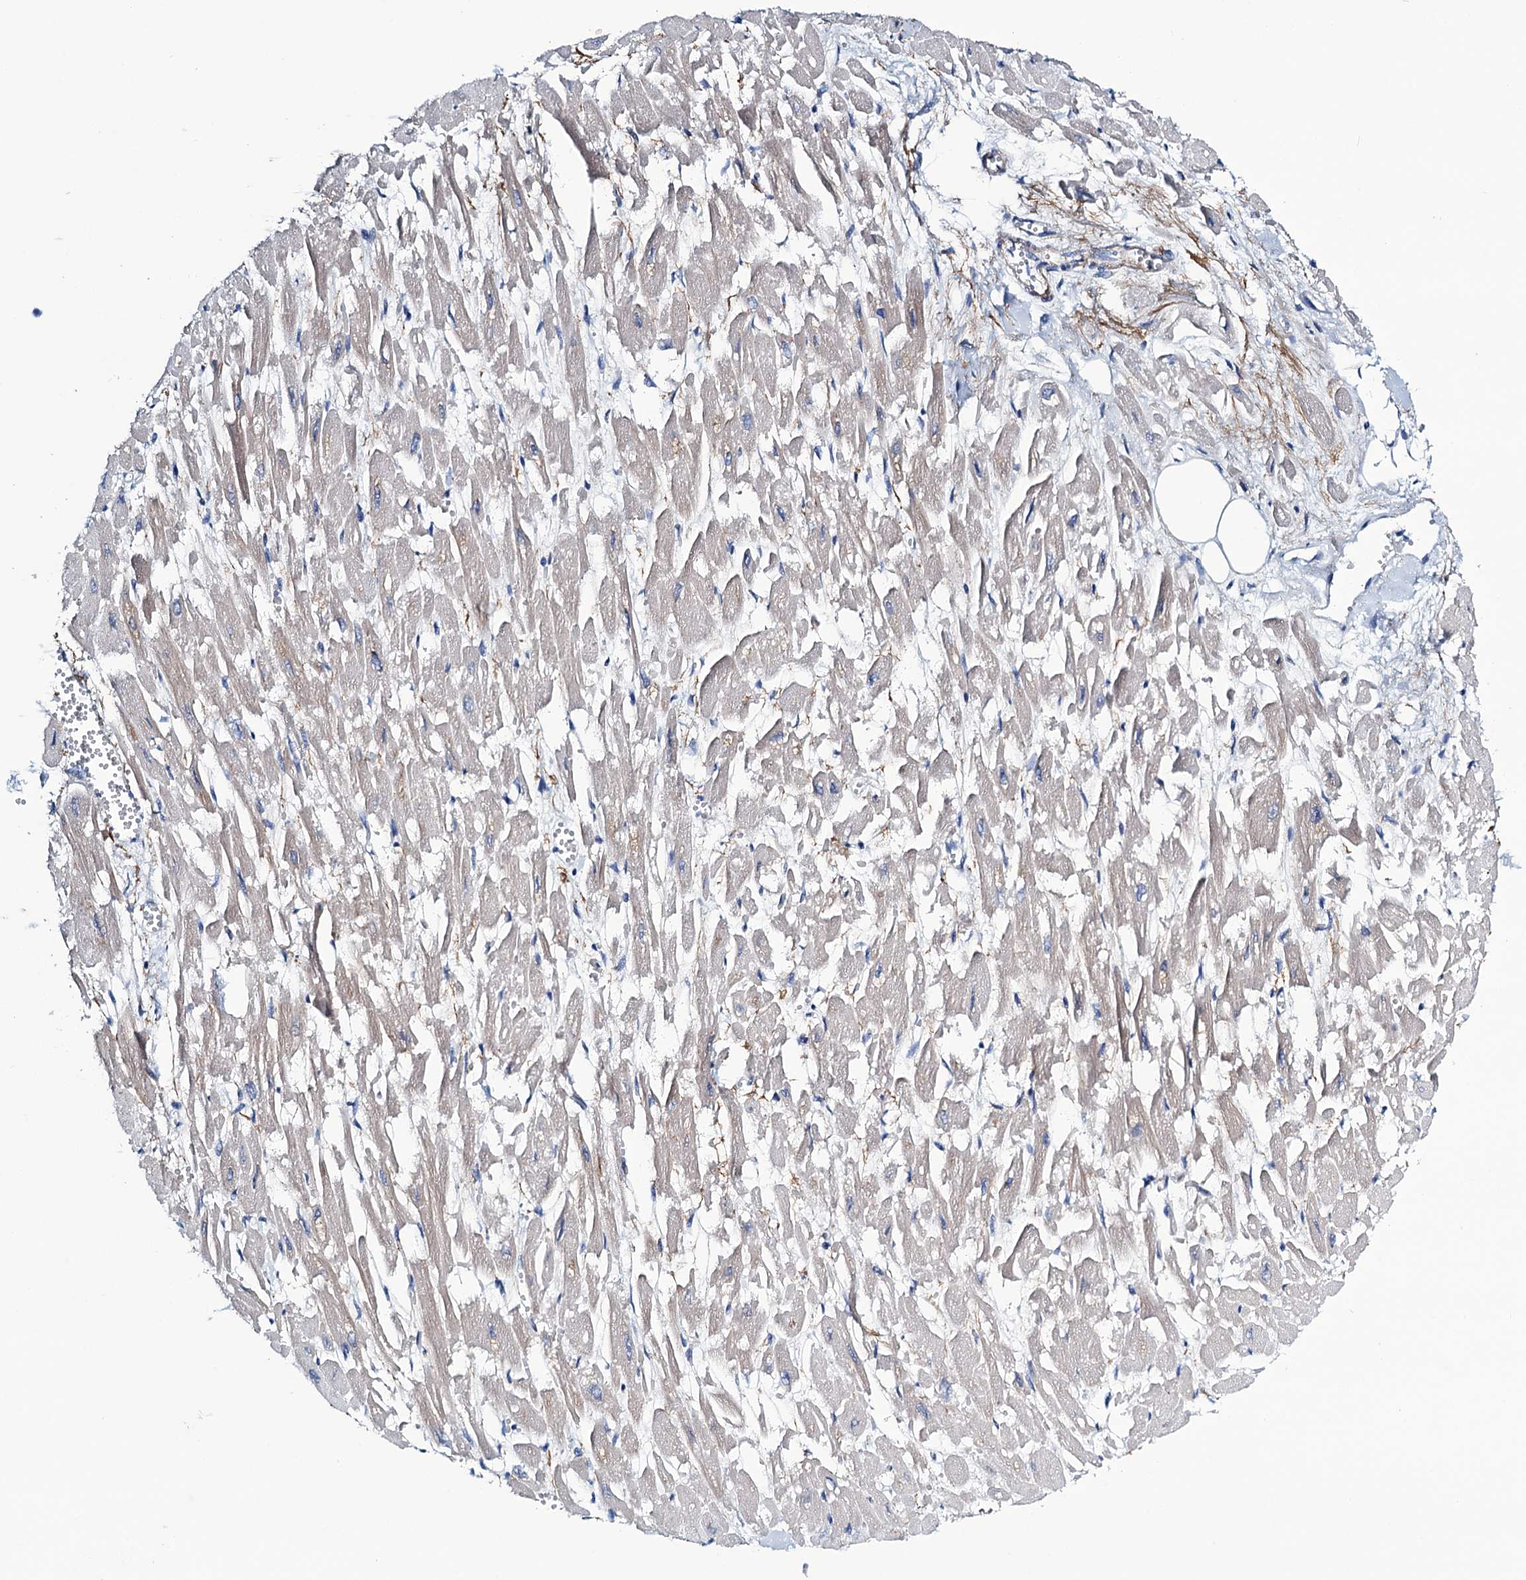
{"staining": {"intensity": "negative", "quantity": "none", "location": "none"}, "tissue": "heart muscle", "cell_type": "Cardiomyocytes", "image_type": "normal", "snomed": [{"axis": "morphology", "description": "Normal tissue, NOS"}, {"axis": "topography", "description": "Heart"}], "caption": "DAB (3,3'-diaminobenzidine) immunohistochemical staining of unremarkable heart muscle shows no significant staining in cardiomyocytes.", "gene": "C10orf88", "patient": {"sex": "male", "age": 54}}